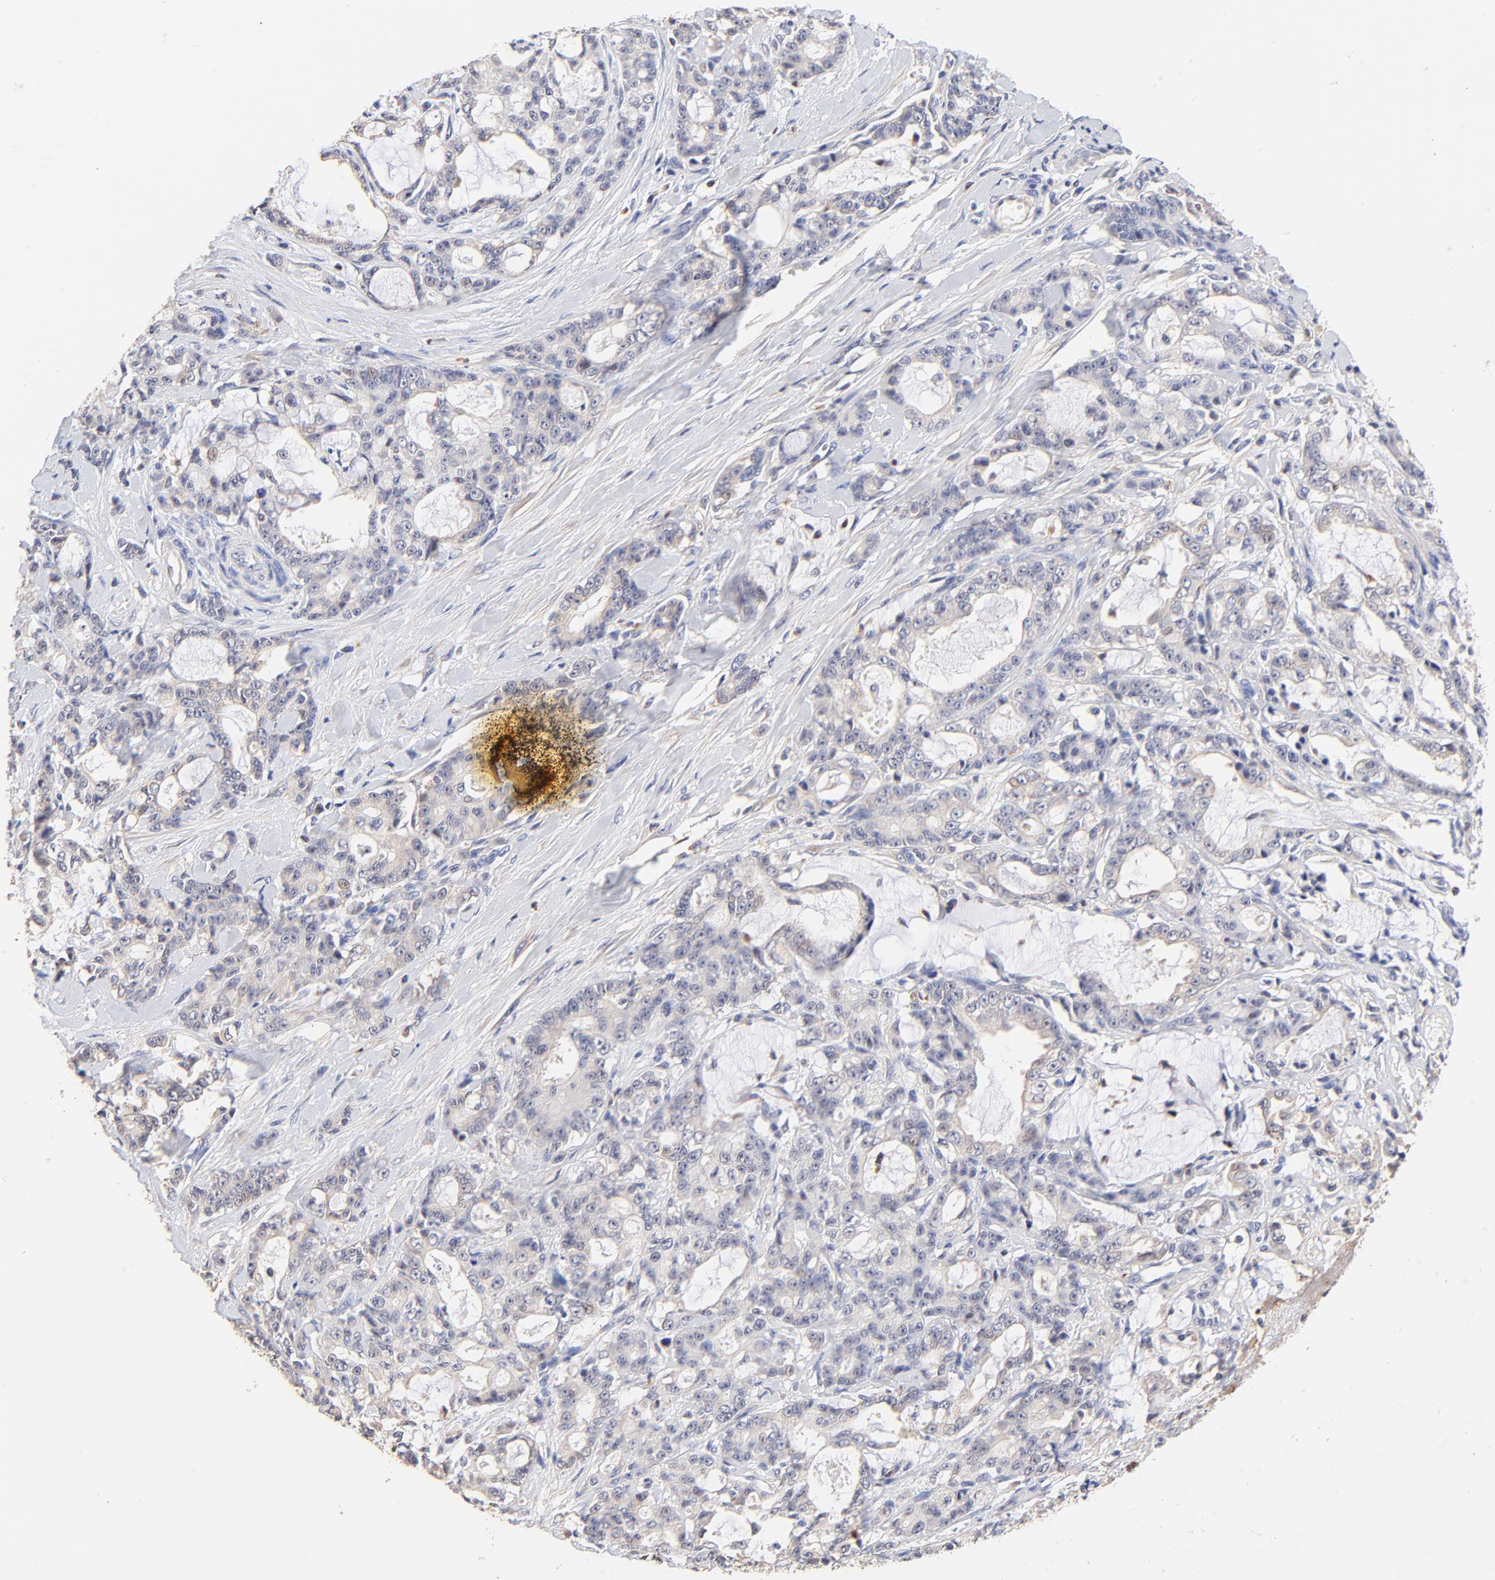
{"staining": {"intensity": "weak", "quantity": "25%-75%", "location": "cytoplasmic/membranous"}, "tissue": "pancreatic cancer", "cell_type": "Tumor cells", "image_type": "cancer", "snomed": [{"axis": "morphology", "description": "Adenocarcinoma, NOS"}, {"axis": "topography", "description": "Pancreas"}], "caption": "High-power microscopy captured an immunohistochemistry photomicrograph of adenocarcinoma (pancreatic), revealing weak cytoplasmic/membranous positivity in about 25%-75% of tumor cells. (IHC, brightfield microscopy, high magnification).", "gene": "PTK7", "patient": {"sex": "female", "age": 73}}